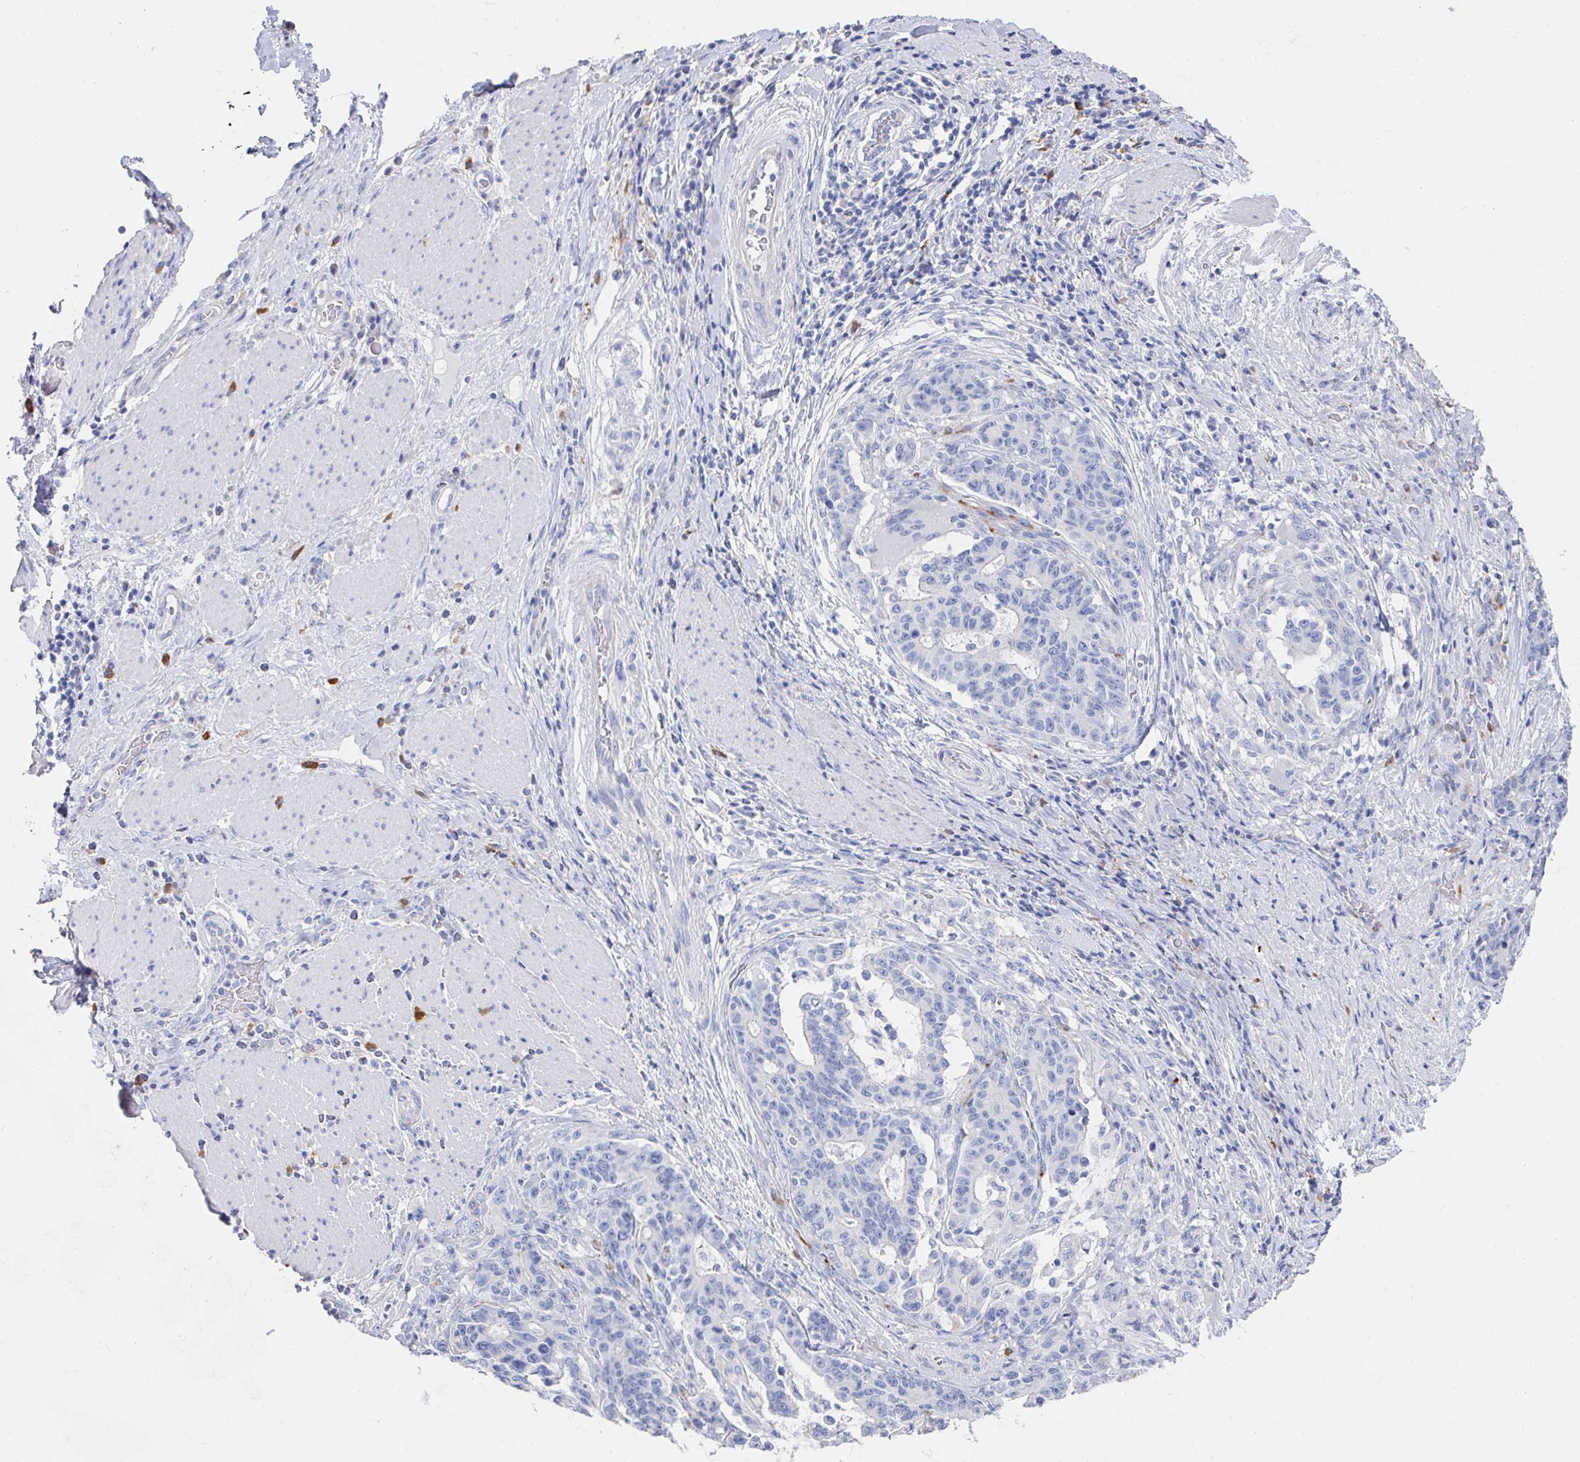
{"staining": {"intensity": "negative", "quantity": "none", "location": "none"}, "tissue": "stomach cancer", "cell_type": "Tumor cells", "image_type": "cancer", "snomed": [{"axis": "morphology", "description": "Normal tissue, NOS"}, {"axis": "morphology", "description": "Adenocarcinoma, NOS"}, {"axis": "topography", "description": "Stomach"}], "caption": "An immunohistochemistry image of stomach adenocarcinoma is shown. There is no staining in tumor cells of stomach adenocarcinoma.", "gene": "LAMC3", "patient": {"sex": "female", "age": 64}}